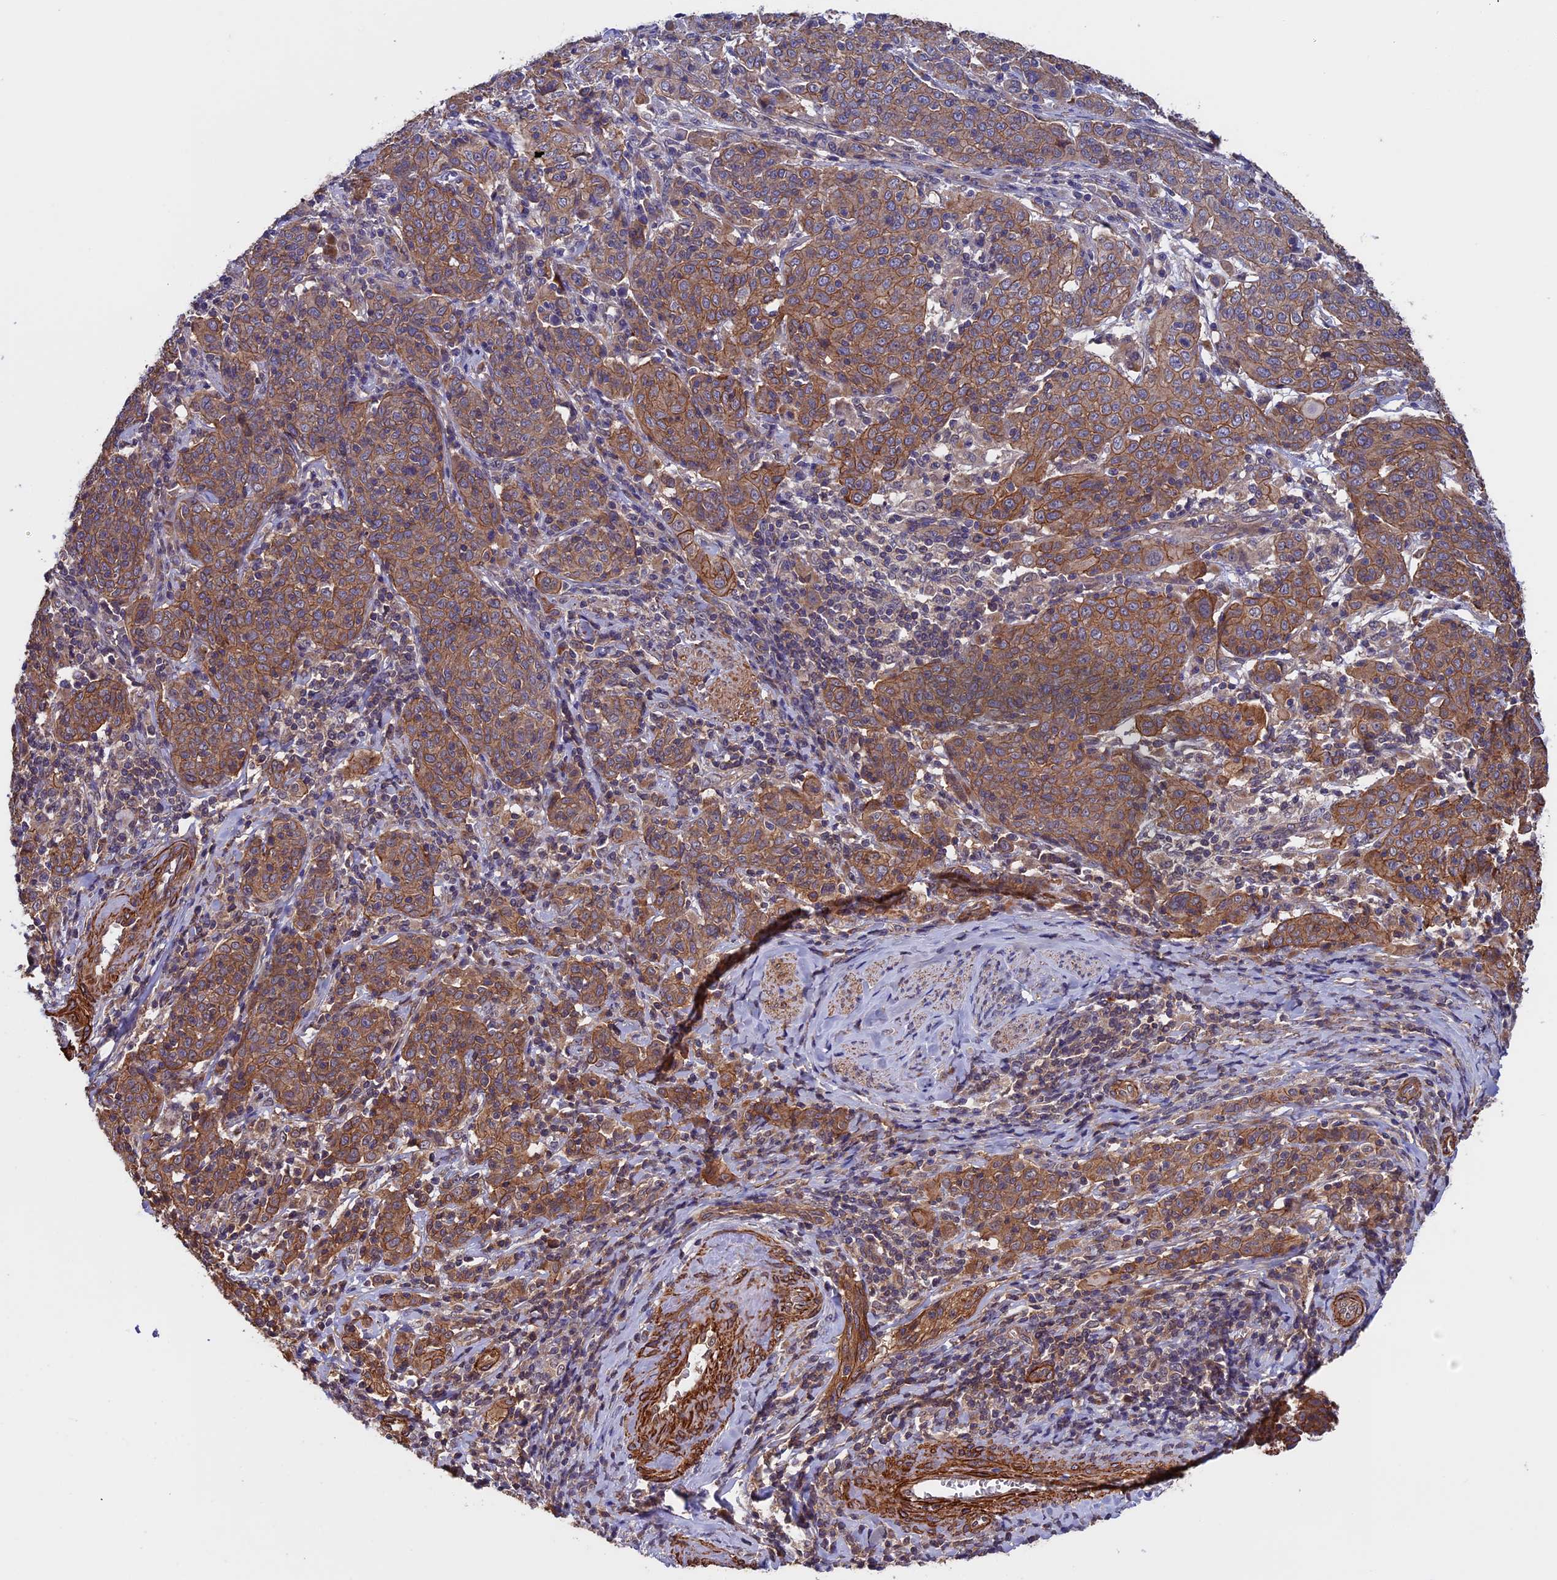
{"staining": {"intensity": "moderate", "quantity": ">75%", "location": "cytoplasmic/membranous"}, "tissue": "cervical cancer", "cell_type": "Tumor cells", "image_type": "cancer", "snomed": [{"axis": "morphology", "description": "Squamous cell carcinoma, NOS"}, {"axis": "topography", "description": "Cervix"}], "caption": "High-magnification brightfield microscopy of cervical cancer stained with DAB (3,3'-diaminobenzidine) (brown) and counterstained with hematoxylin (blue). tumor cells exhibit moderate cytoplasmic/membranous expression is present in about>75% of cells.", "gene": "SLC9A5", "patient": {"sex": "female", "age": 67}}